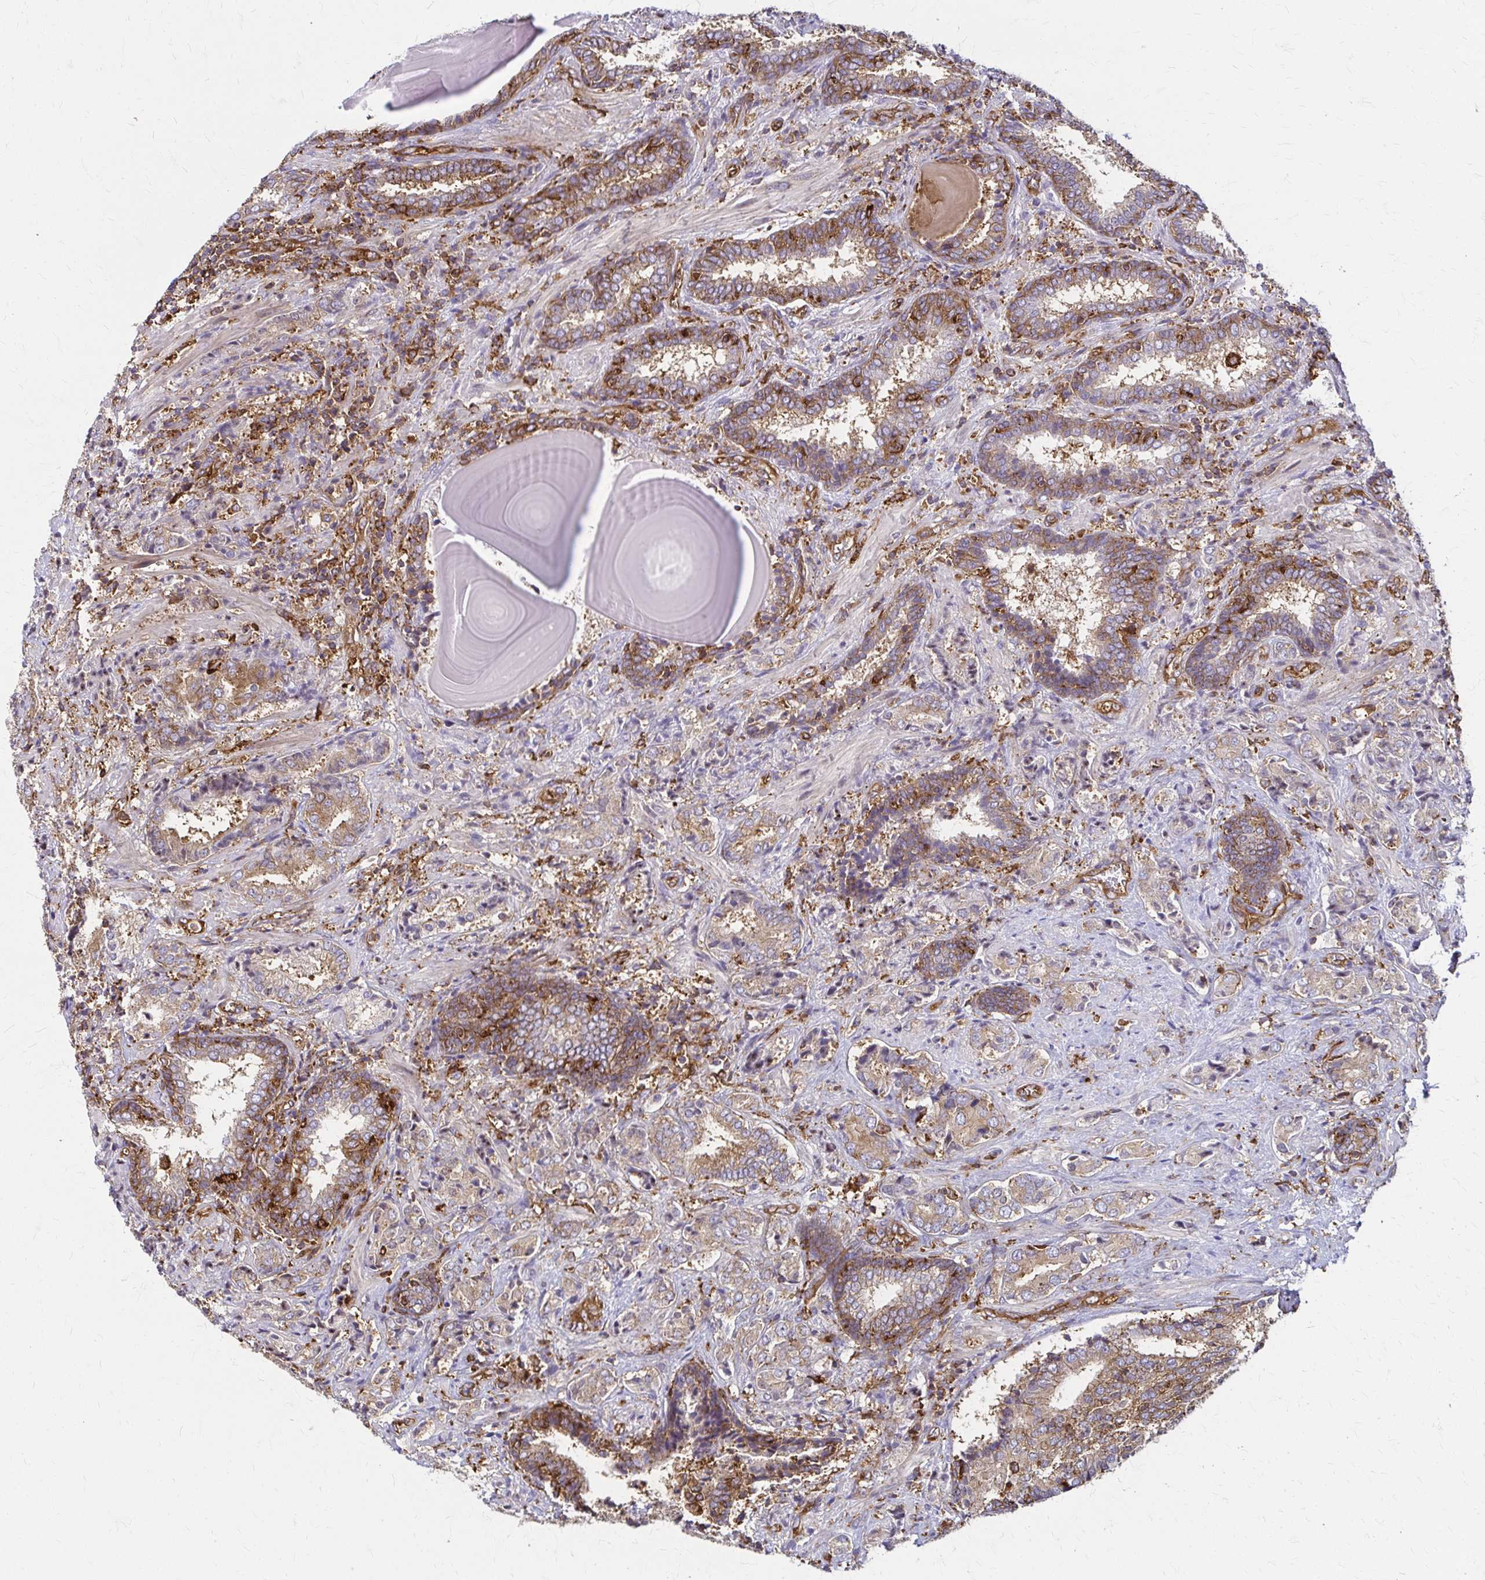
{"staining": {"intensity": "moderate", "quantity": ">75%", "location": "cytoplasmic/membranous"}, "tissue": "prostate cancer", "cell_type": "Tumor cells", "image_type": "cancer", "snomed": [{"axis": "morphology", "description": "Adenocarcinoma, High grade"}, {"axis": "topography", "description": "Prostate"}], "caption": "Immunohistochemistry histopathology image of human prostate cancer (adenocarcinoma (high-grade)) stained for a protein (brown), which reveals medium levels of moderate cytoplasmic/membranous staining in about >75% of tumor cells.", "gene": "WASF2", "patient": {"sex": "male", "age": 62}}